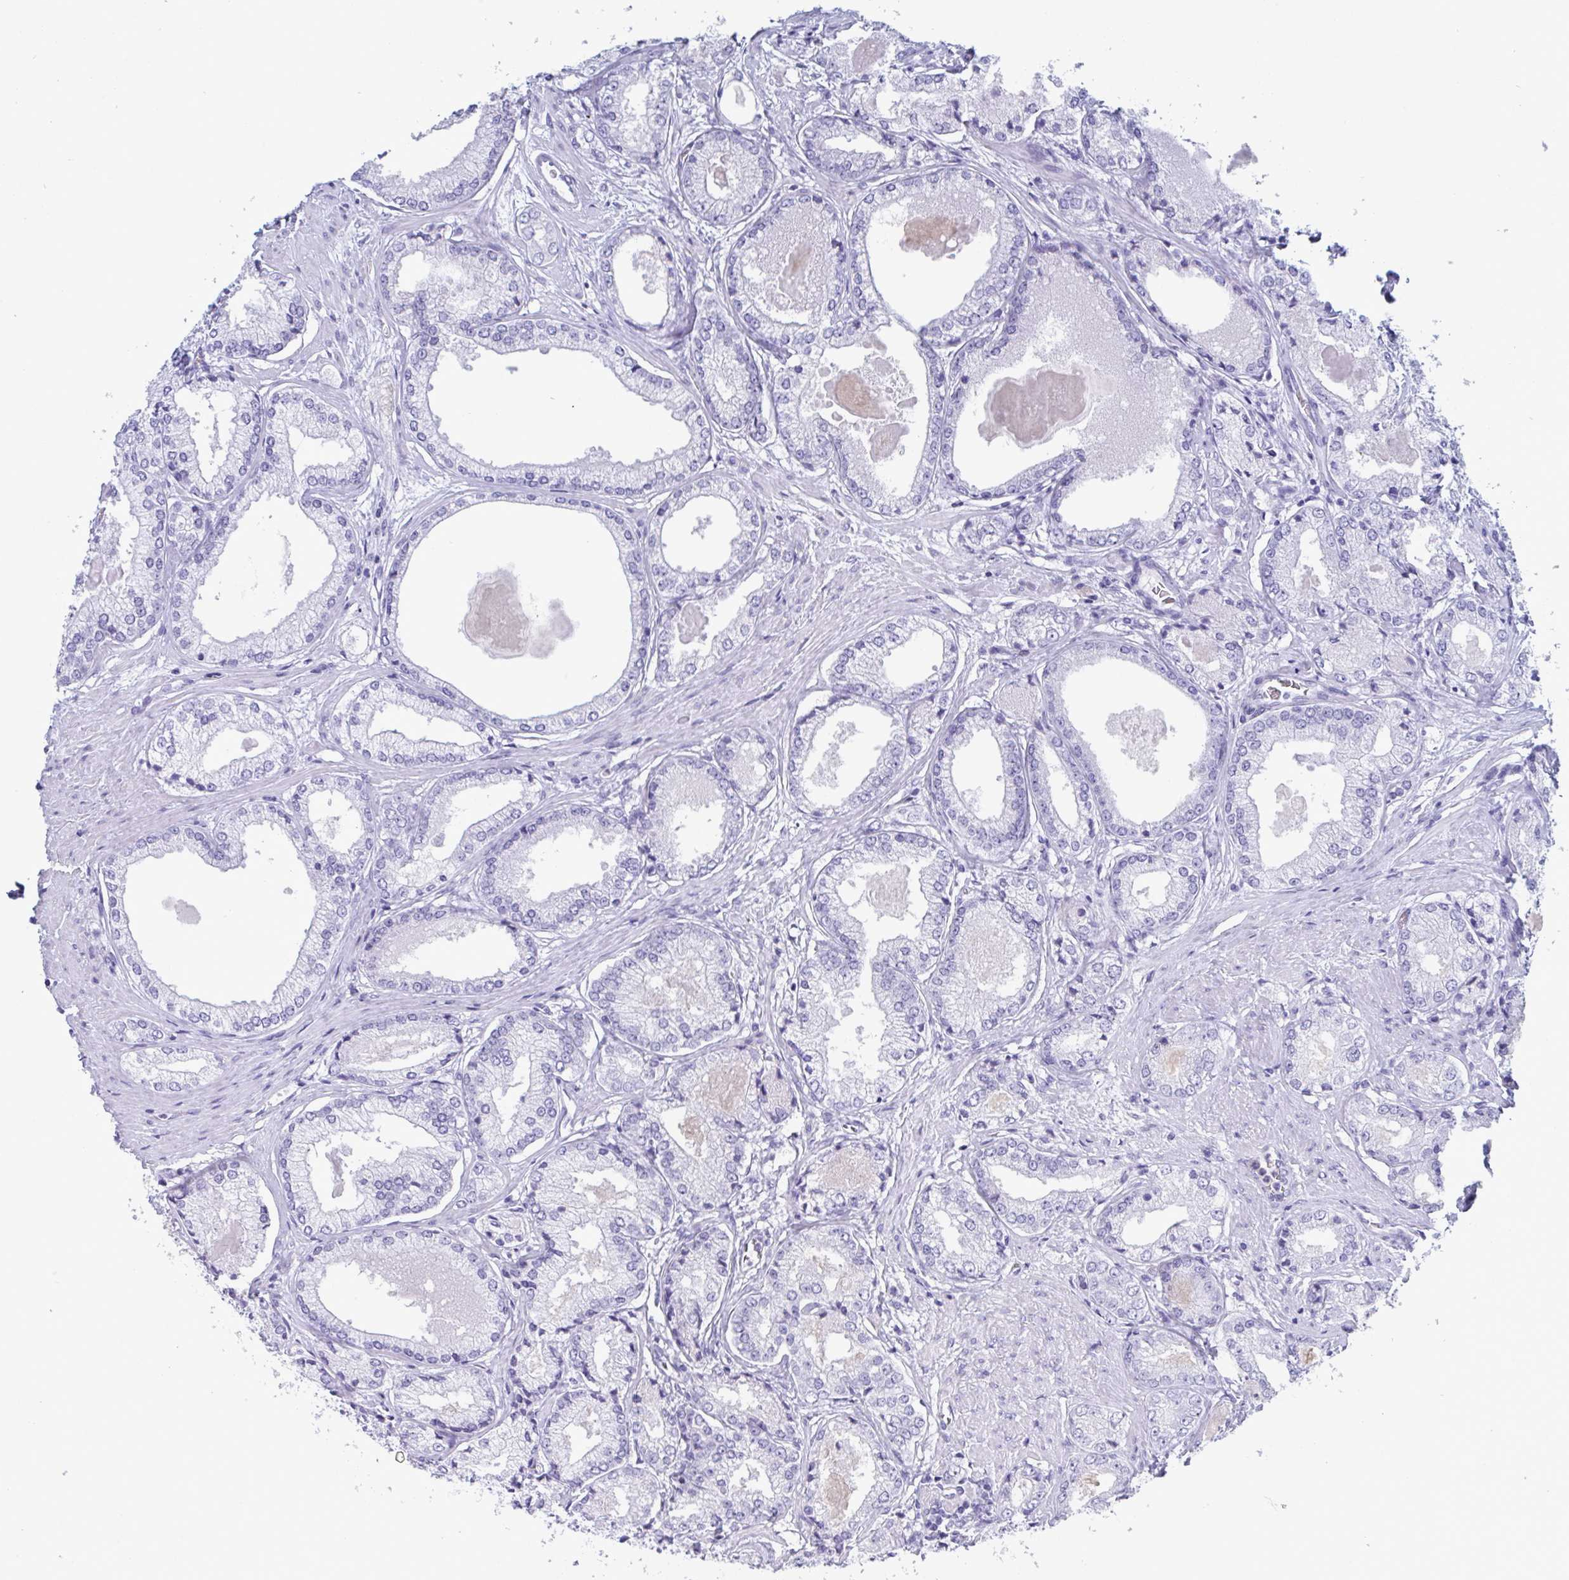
{"staining": {"intensity": "negative", "quantity": "none", "location": "none"}, "tissue": "prostate cancer", "cell_type": "Tumor cells", "image_type": "cancer", "snomed": [{"axis": "morphology", "description": "Adenocarcinoma, NOS"}, {"axis": "morphology", "description": "Adenocarcinoma, Low grade"}, {"axis": "topography", "description": "Prostate"}], "caption": "This is an immunohistochemistry (IHC) histopathology image of human prostate low-grade adenocarcinoma. There is no staining in tumor cells.", "gene": "CDX4", "patient": {"sex": "male", "age": 68}}